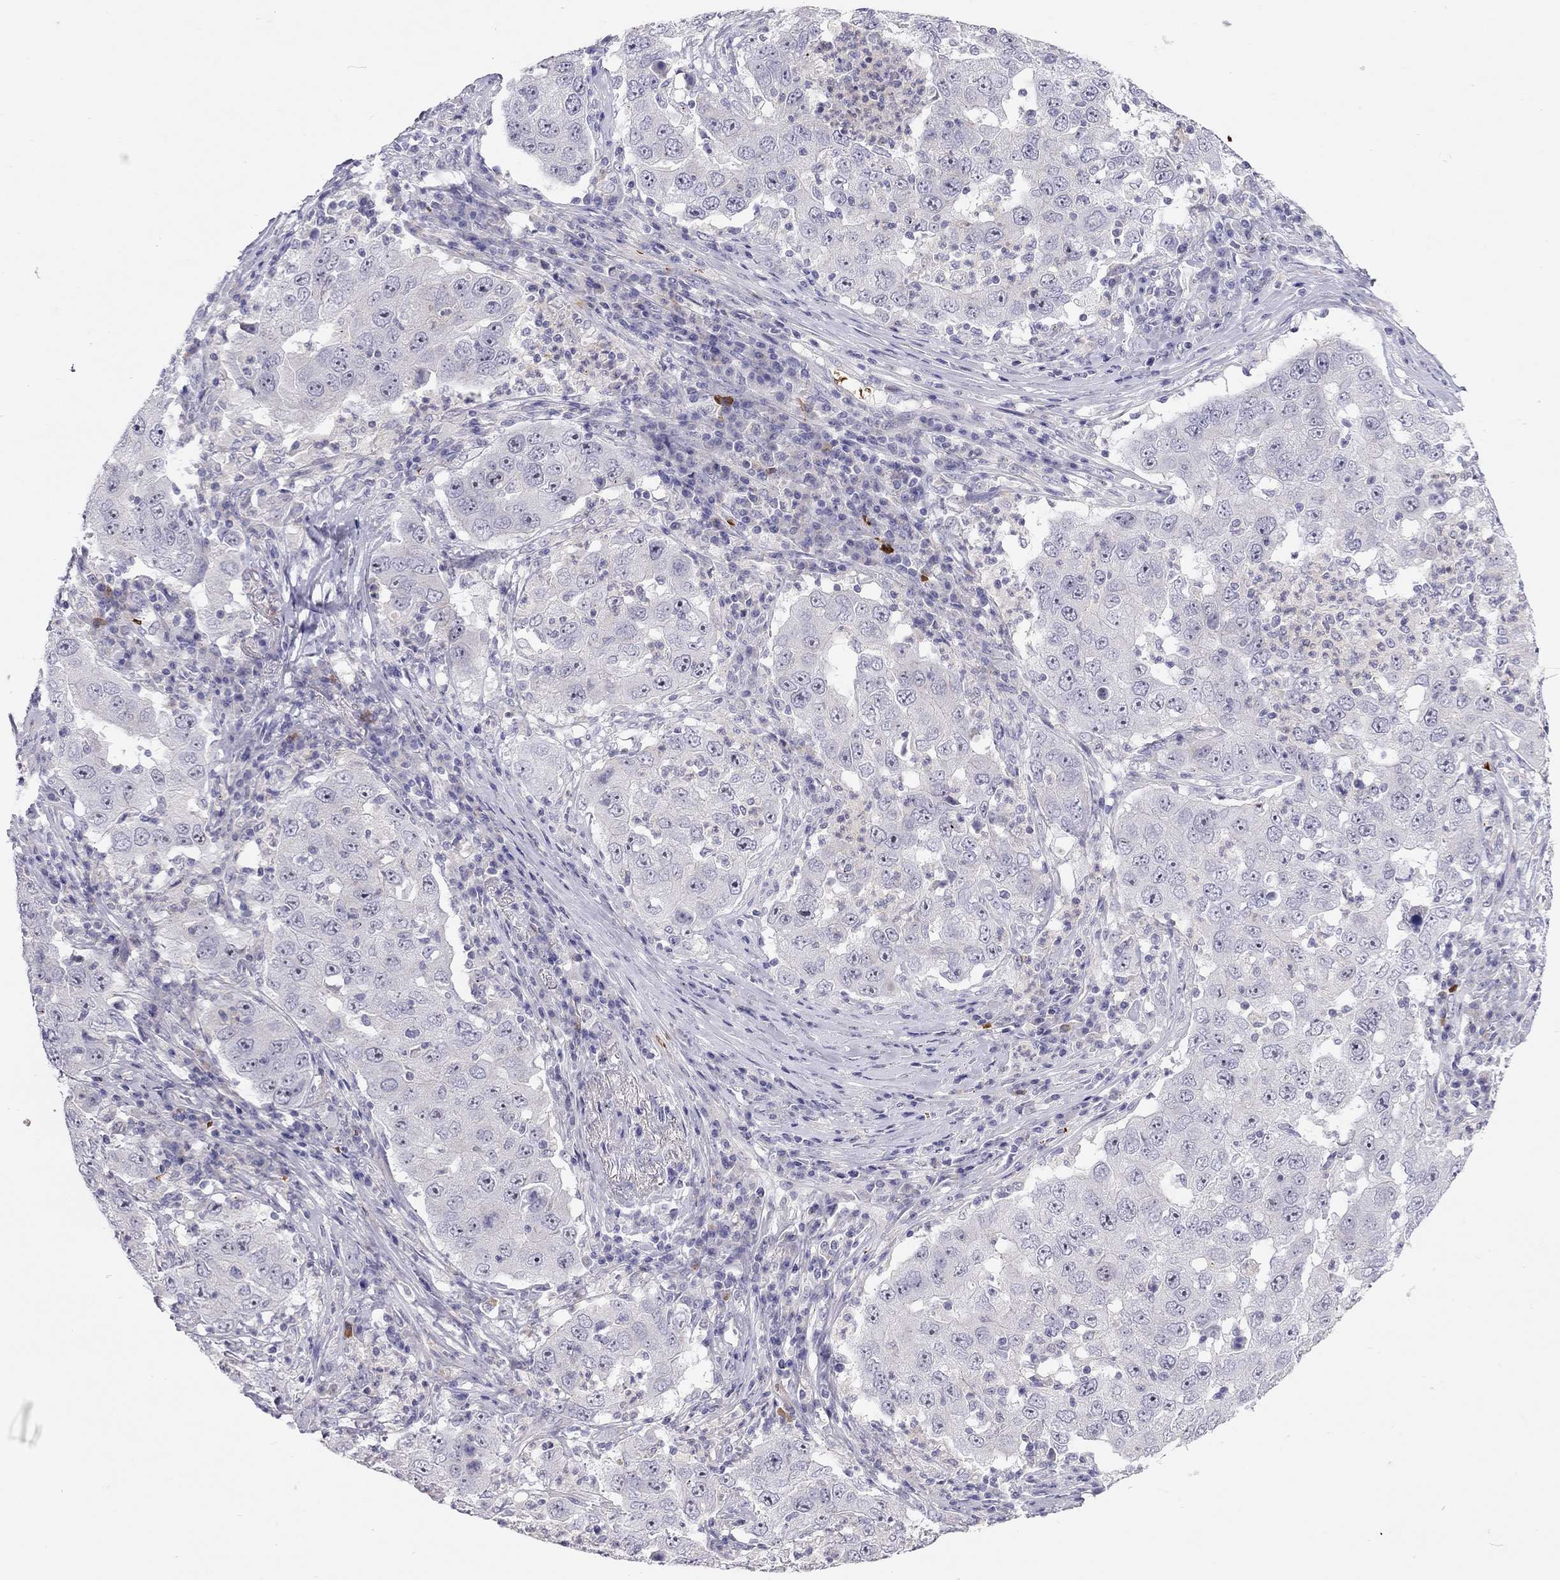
{"staining": {"intensity": "negative", "quantity": "none", "location": "none"}, "tissue": "lung cancer", "cell_type": "Tumor cells", "image_type": "cancer", "snomed": [{"axis": "morphology", "description": "Adenocarcinoma, NOS"}, {"axis": "topography", "description": "Lung"}], "caption": "IHC of human adenocarcinoma (lung) displays no staining in tumor cells. Brightfield microscopy of immunohistochemistry stained with DAB (brown) and hematoxylin (blue), captured at high magnification.", "gene": "FRMD1", "patient": {"sex": "male", "age": 73}}